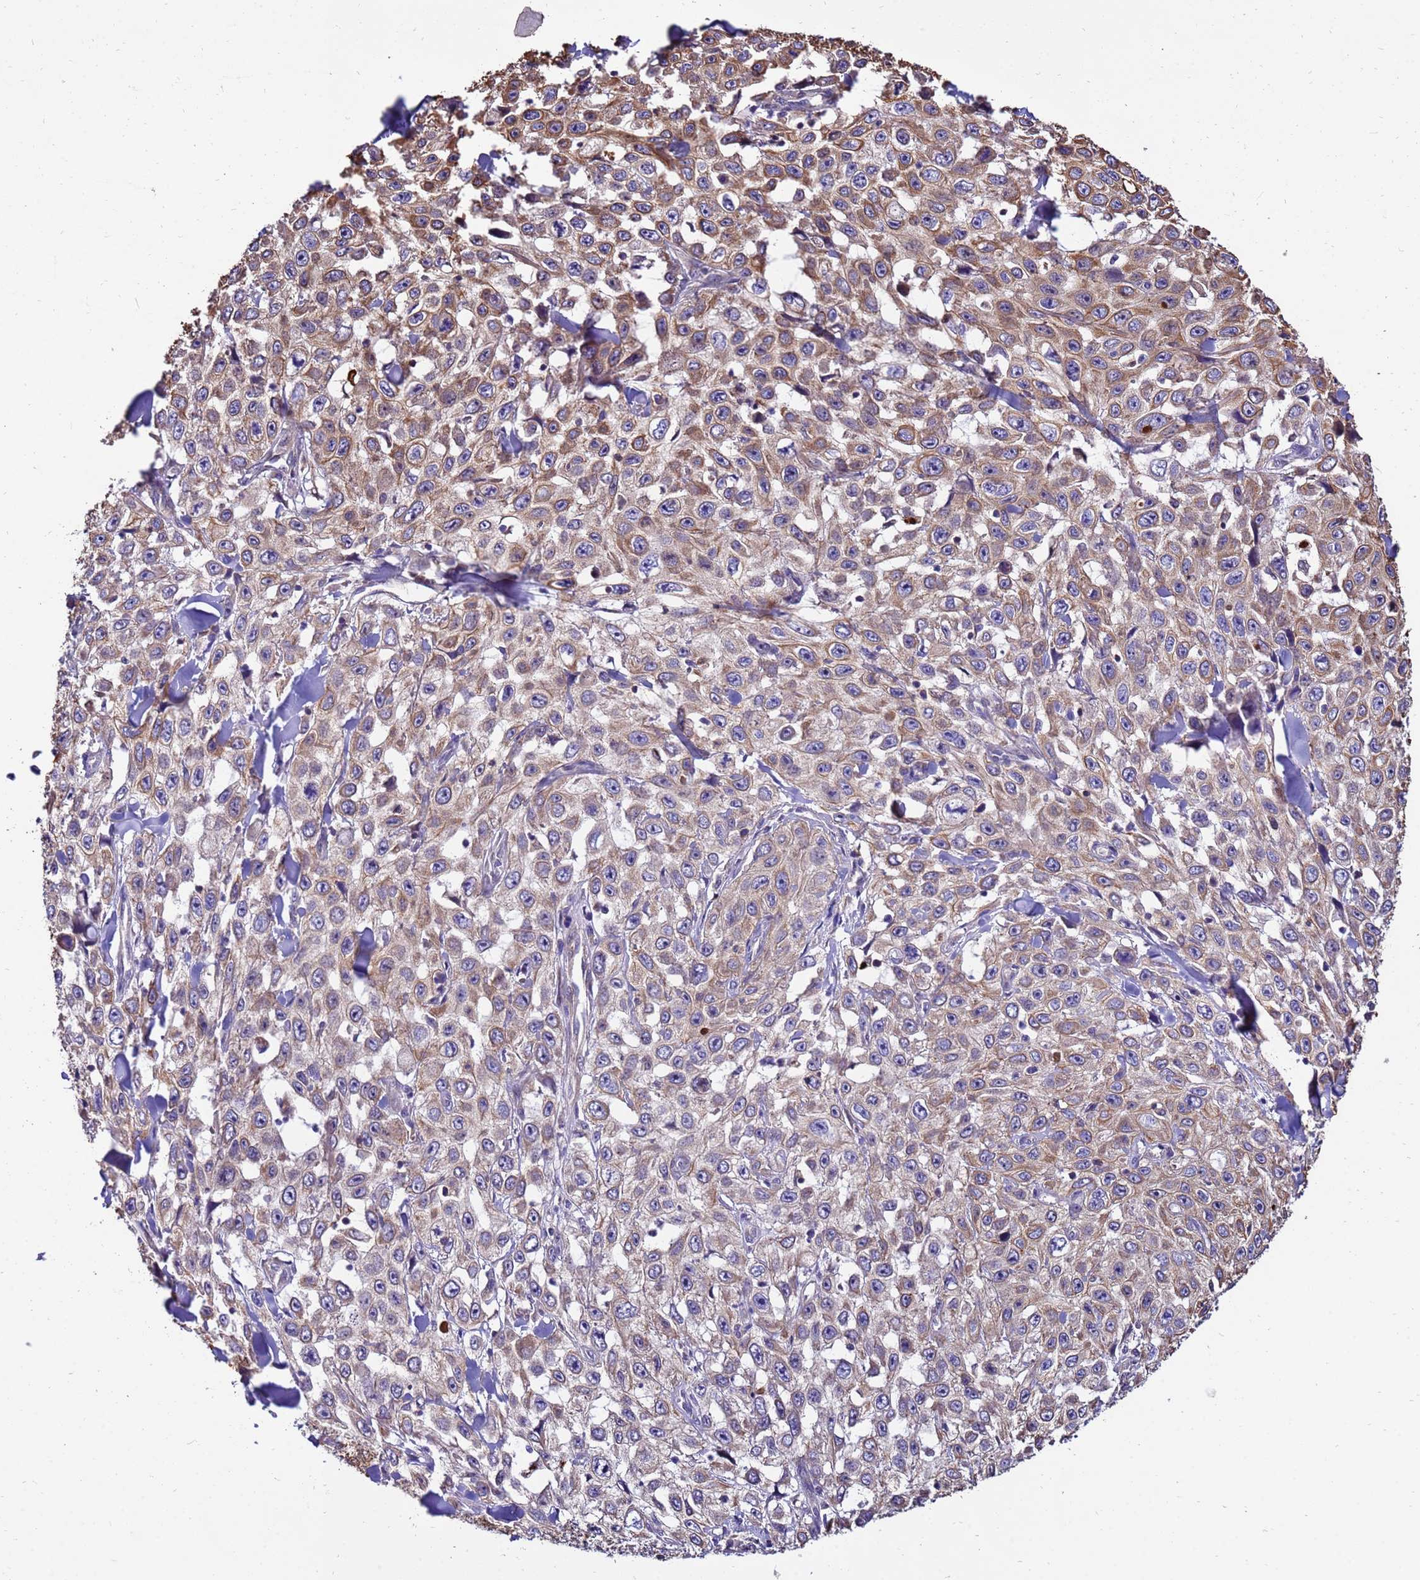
{"staining": {"intensity": "moderate", "quantity": "25%-75%", "location": "cytoplasmic/membranous"}, "tissue": "skin cancer", "cell_type": "Tumor cells", "image_type": "cancer", "snomed": [{"axis": "morphology", "description": "Squamous cell carcinoma, NOS"}, {"axis": "topography", "description": "Skin"}], "caption": "A micrograph showing moderate cytoplasmic/membranous expression in about 25%-75% of tumor cells in skin cancer, as visualized by brown immunohistochemical staining.", "gene": "GET3", "patient": {"sex": "male", "age": 82}}